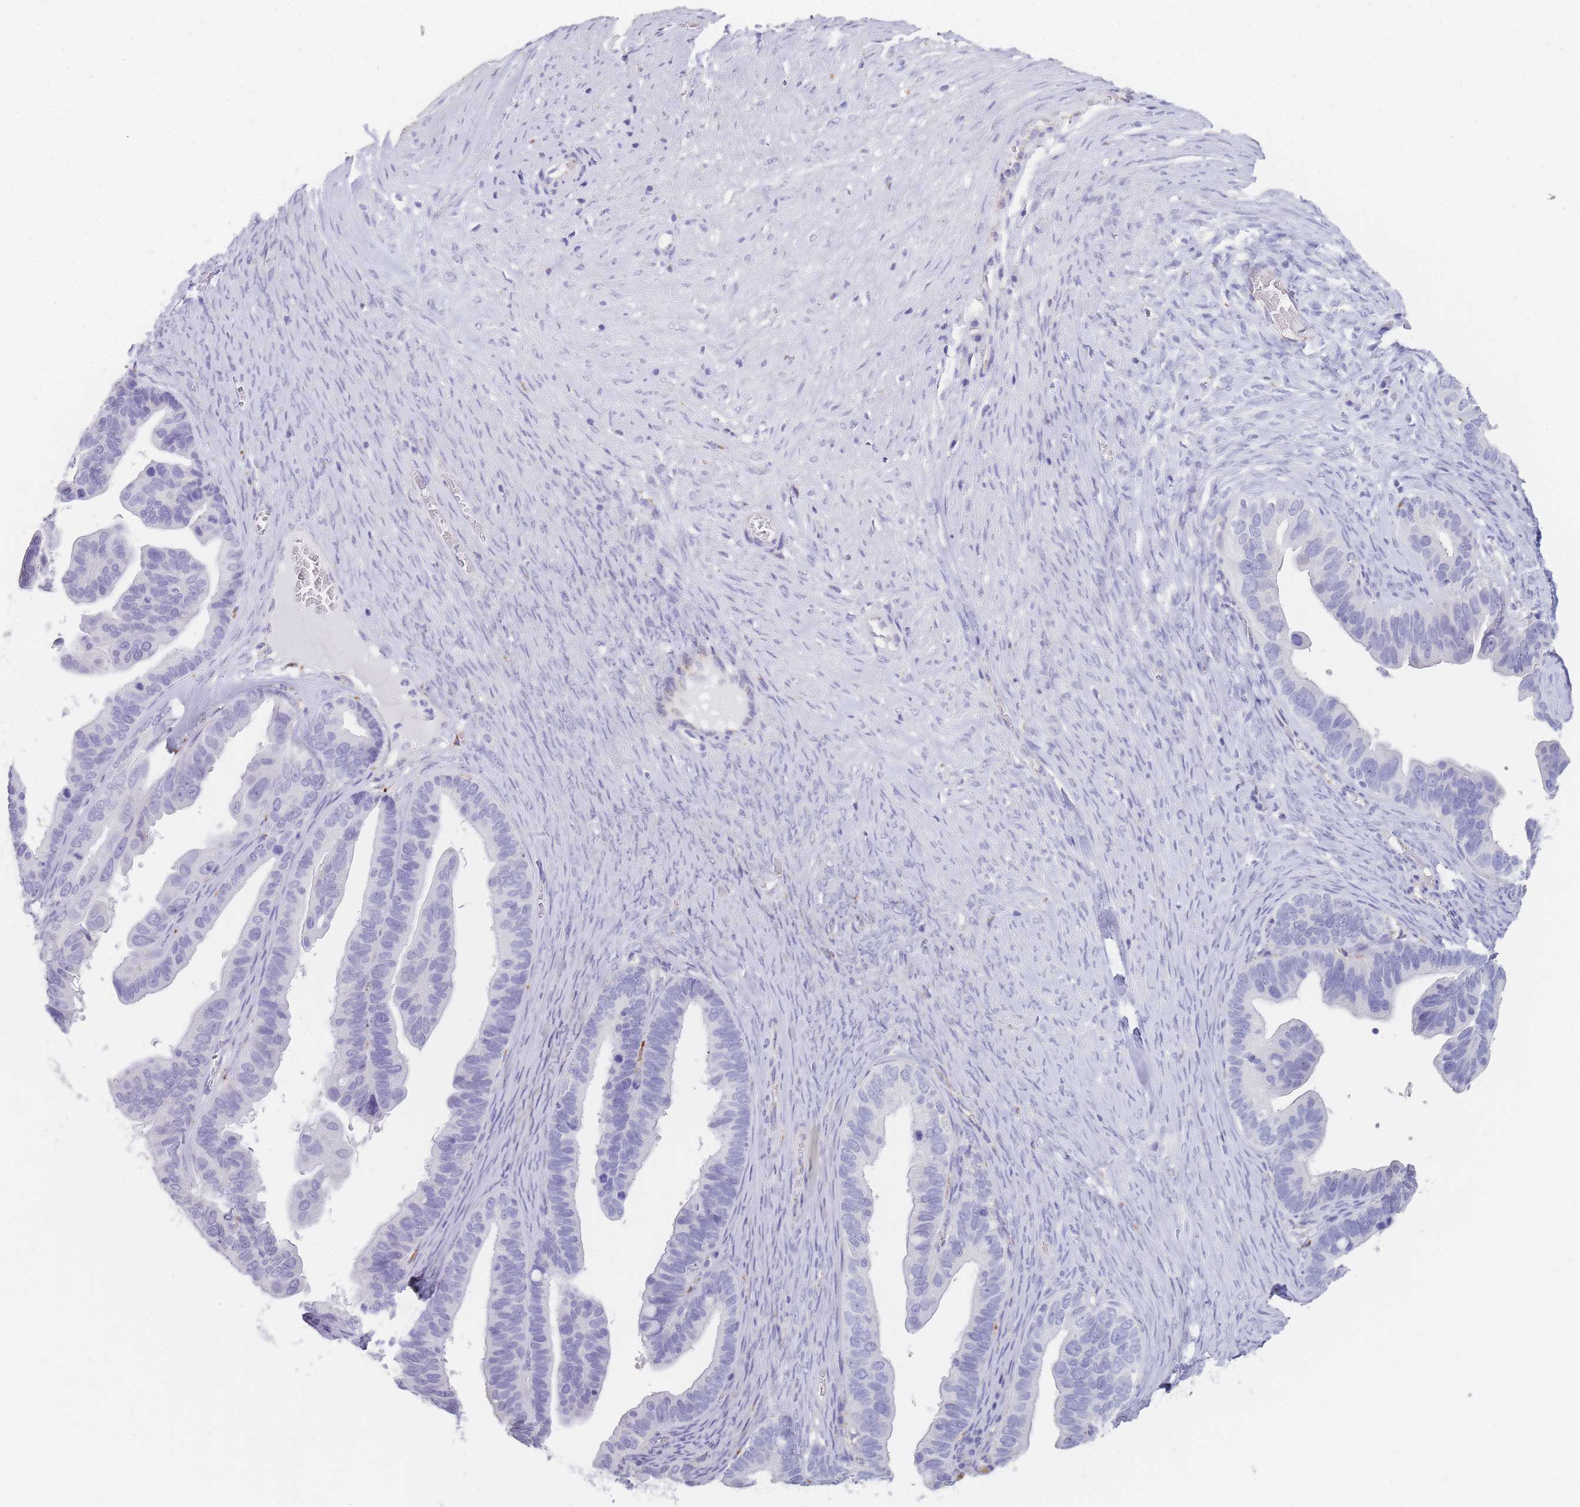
{"staining": {"intensity": "negative", "quantity": "none", "location": "none"}, "tissue": "ovarian cancer", "cell_type": "Tumor cells", "image_type": "cancer", "snomed": [{"axis": "morphology", "description": "Cystadenocarcinoma, serous, NOS"}, {"axis": "topography", "description": "Ovary"}], "caption": "Immunohistochemistry (IHC) of human ovarian cancer (serous cystadenocarcinoma) shows no staining in tumor cells.", "gene": "RHO", "patient": {"sex": "female", "age": 56}}